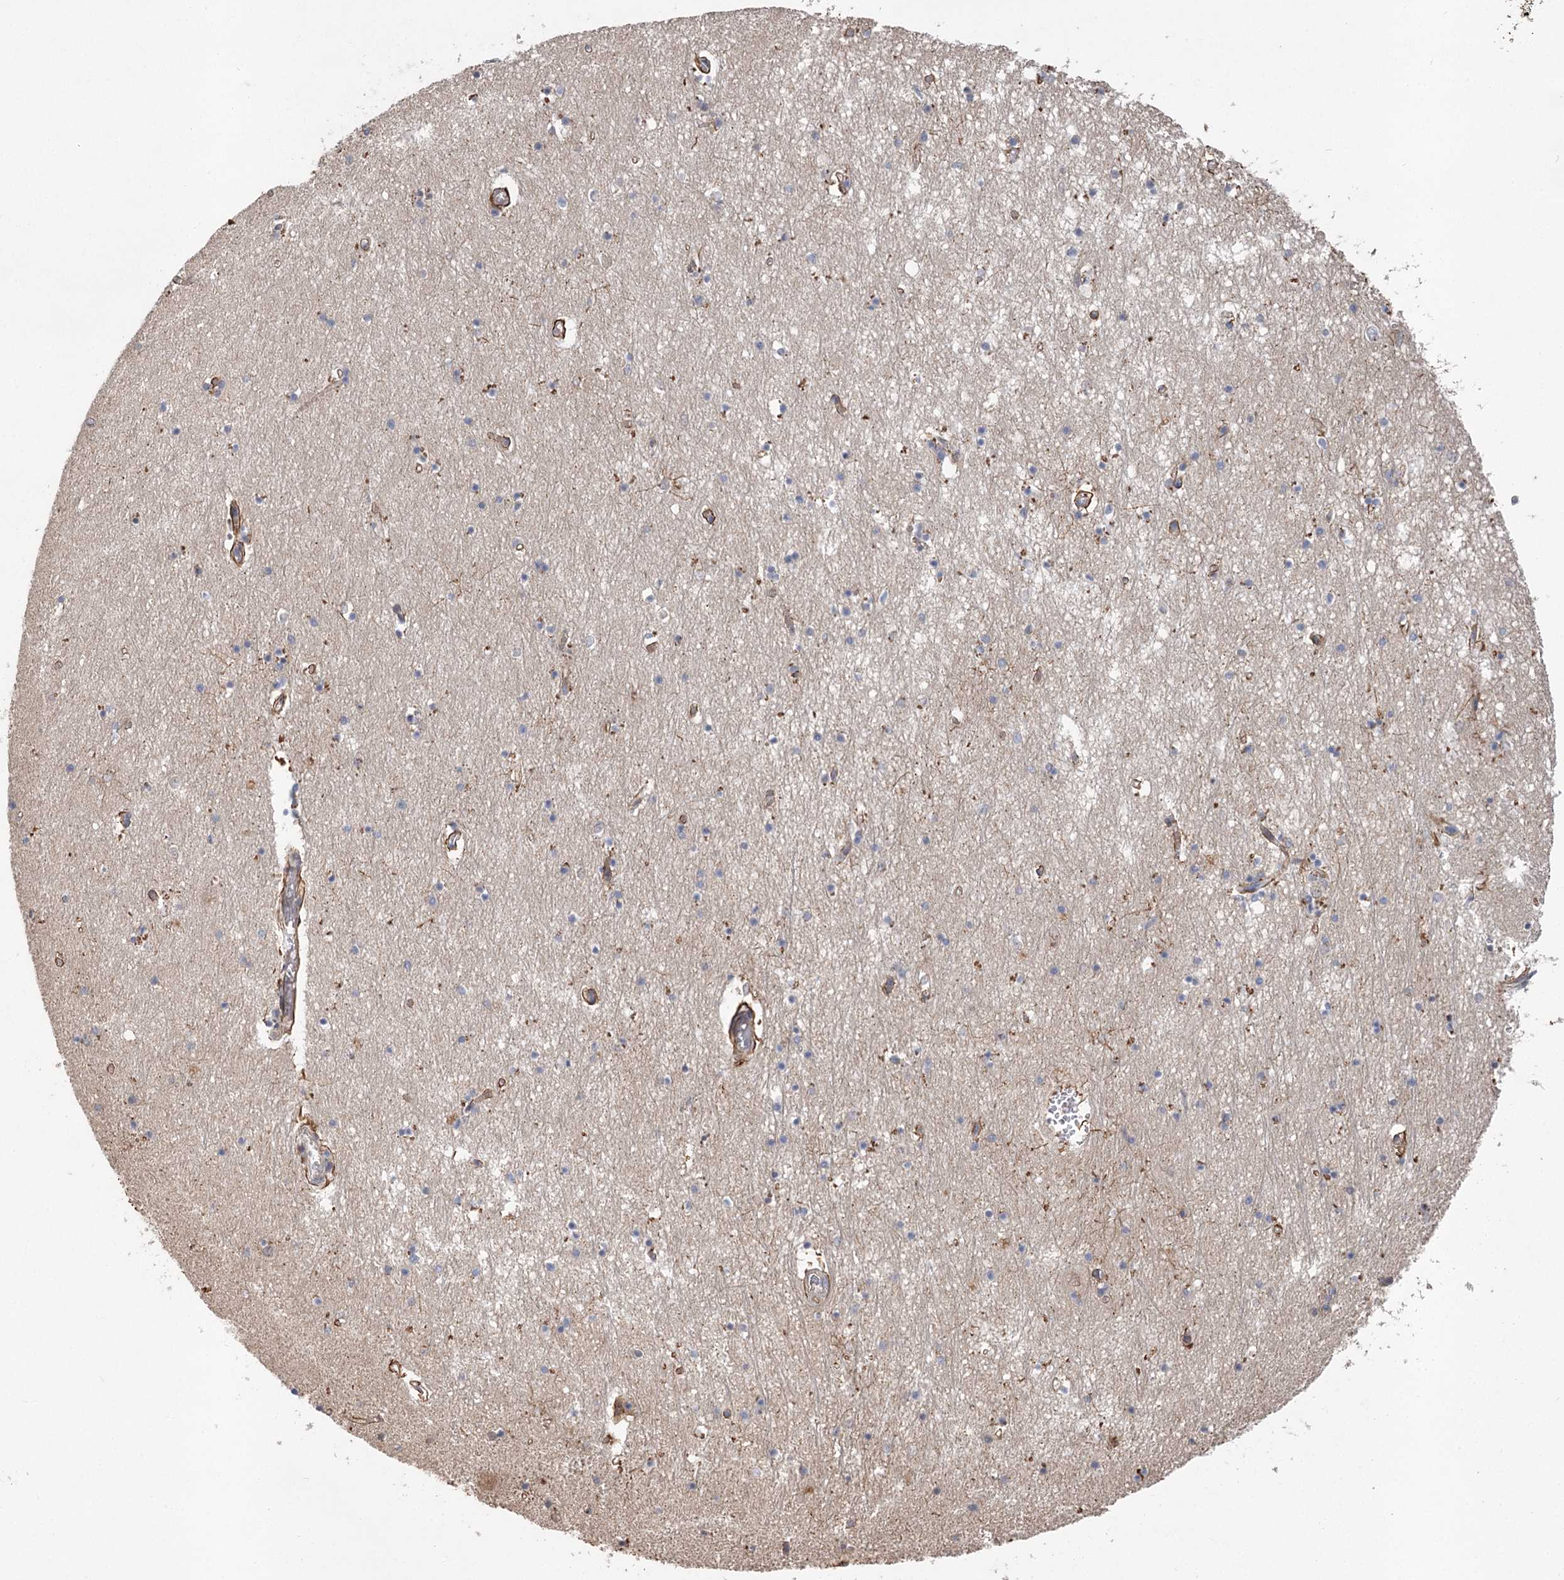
{"staining": {"intensity": "negative", "quantity": "none", "location": "none"}, "tissue": "hippocampus", "cell_type": "Glial cells", "image_type": "normal", "snomed": [{"axis": "morphology", "description": "Normal tissue, NOS"}, {"axis": "topography", "description": "Hippocampus"}], "caption": "IHC of benign human hippocampus shows no expression in glial cells.", "gene": "RWDD4", "patient": {"sex": "male", "age": 70}}